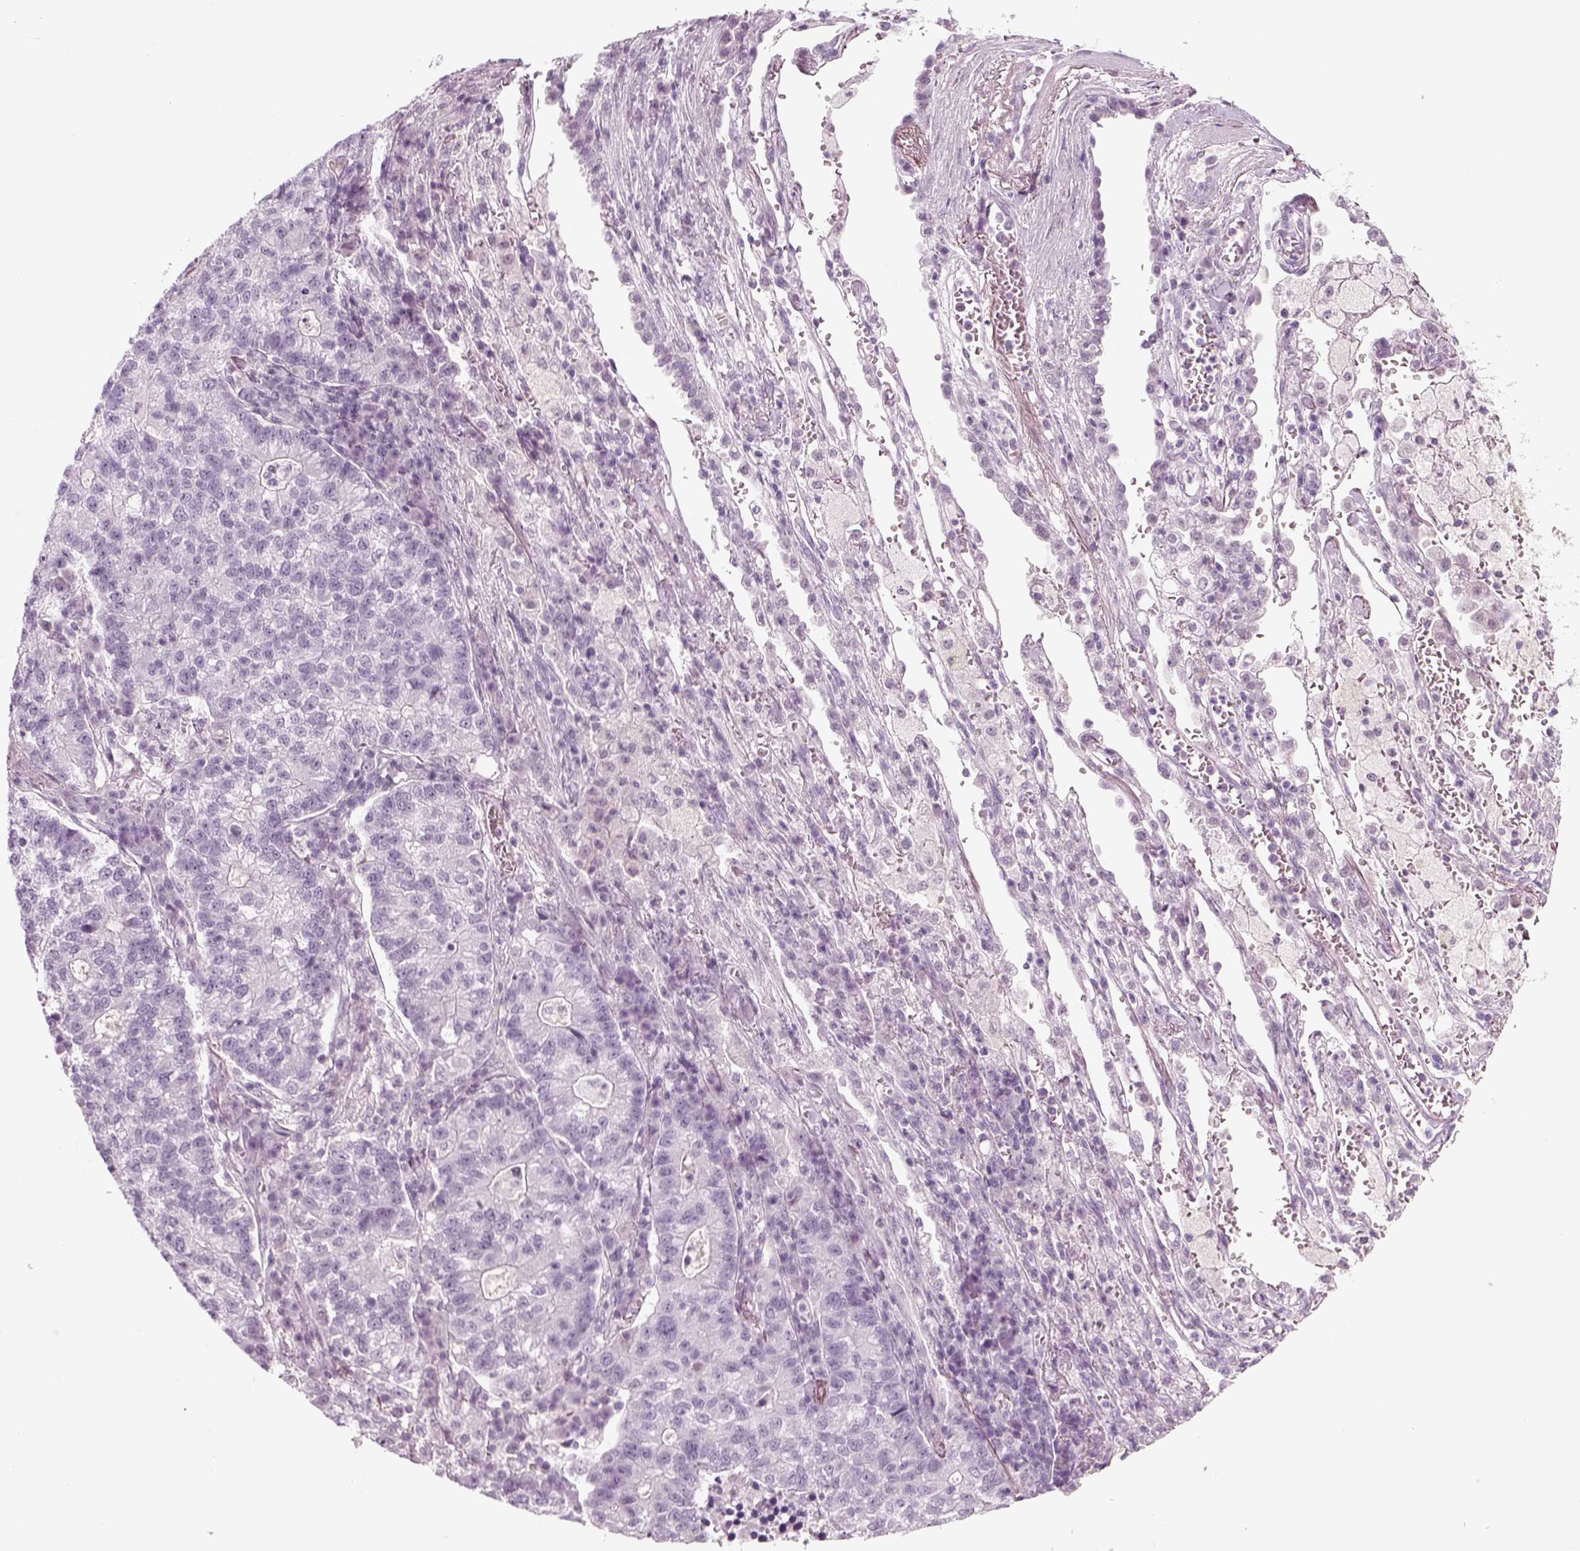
{"staining": {"intensity": "negative", "quantity": "none", "location": "none"}, "tissue": "lung cancer", "cell_type": "Tumor cells", "image_type": "cancer", "snomed": [{"axis": "morphology", "description": "Adenocarcinoma, NOS"}, {"axis": "topography", "description": "Lung"}], "caption": "Adenocarcinoma (lung) stained for a protein using IHC exhibits no expression tumor cells.", "gene": "KRT75", "patient": {"sex": "male", "age": 57}}